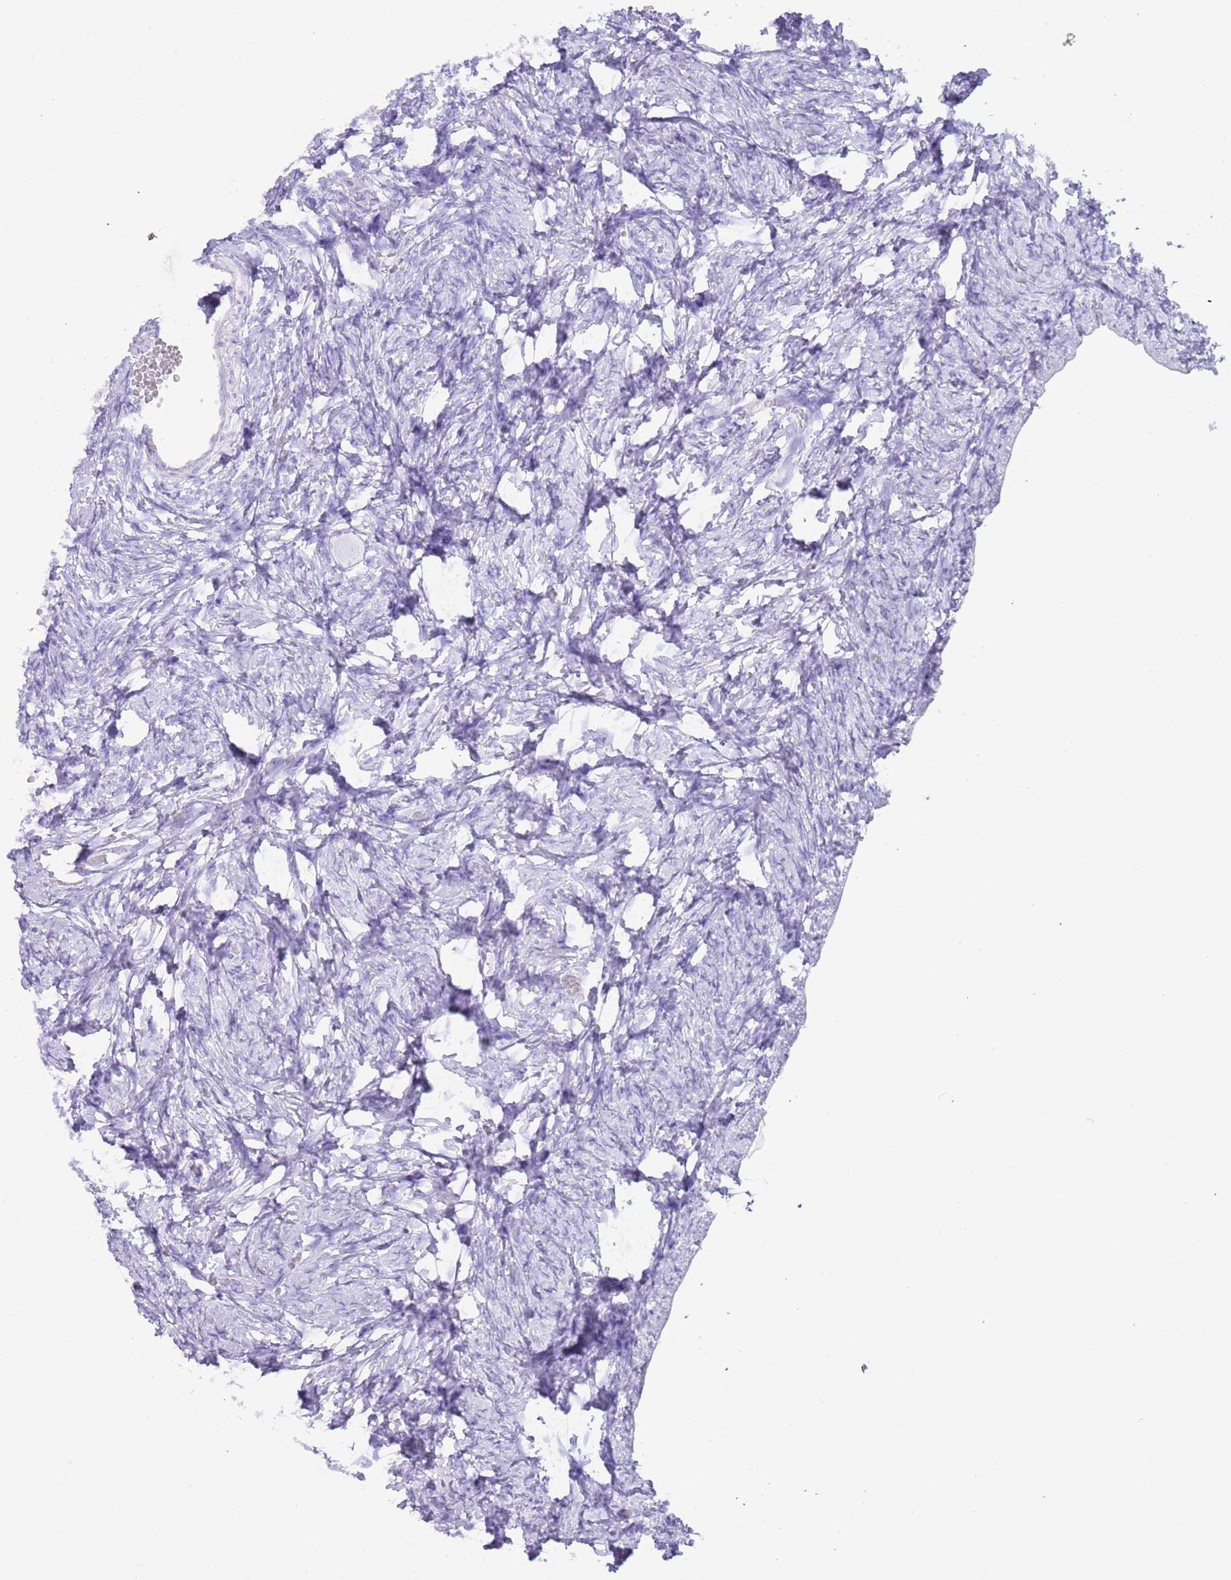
{"staining": {"intensity": "negative", "quantity": "none", "location": "none"}, "tissue": "ovary", "cell_type": "Follicle cells", "image_type": "normal", "snomed": [{"axis": "morphology", "description": "Adenocarcinoma, NOS"}, {"axis": "topography", "description": "Endometrium"}], "caption": "Protein analysis of normal ovary shows no significant expression in follicle cells.", "gene": "MYADML2", "patient": {"sex": "female", "age": 32}}